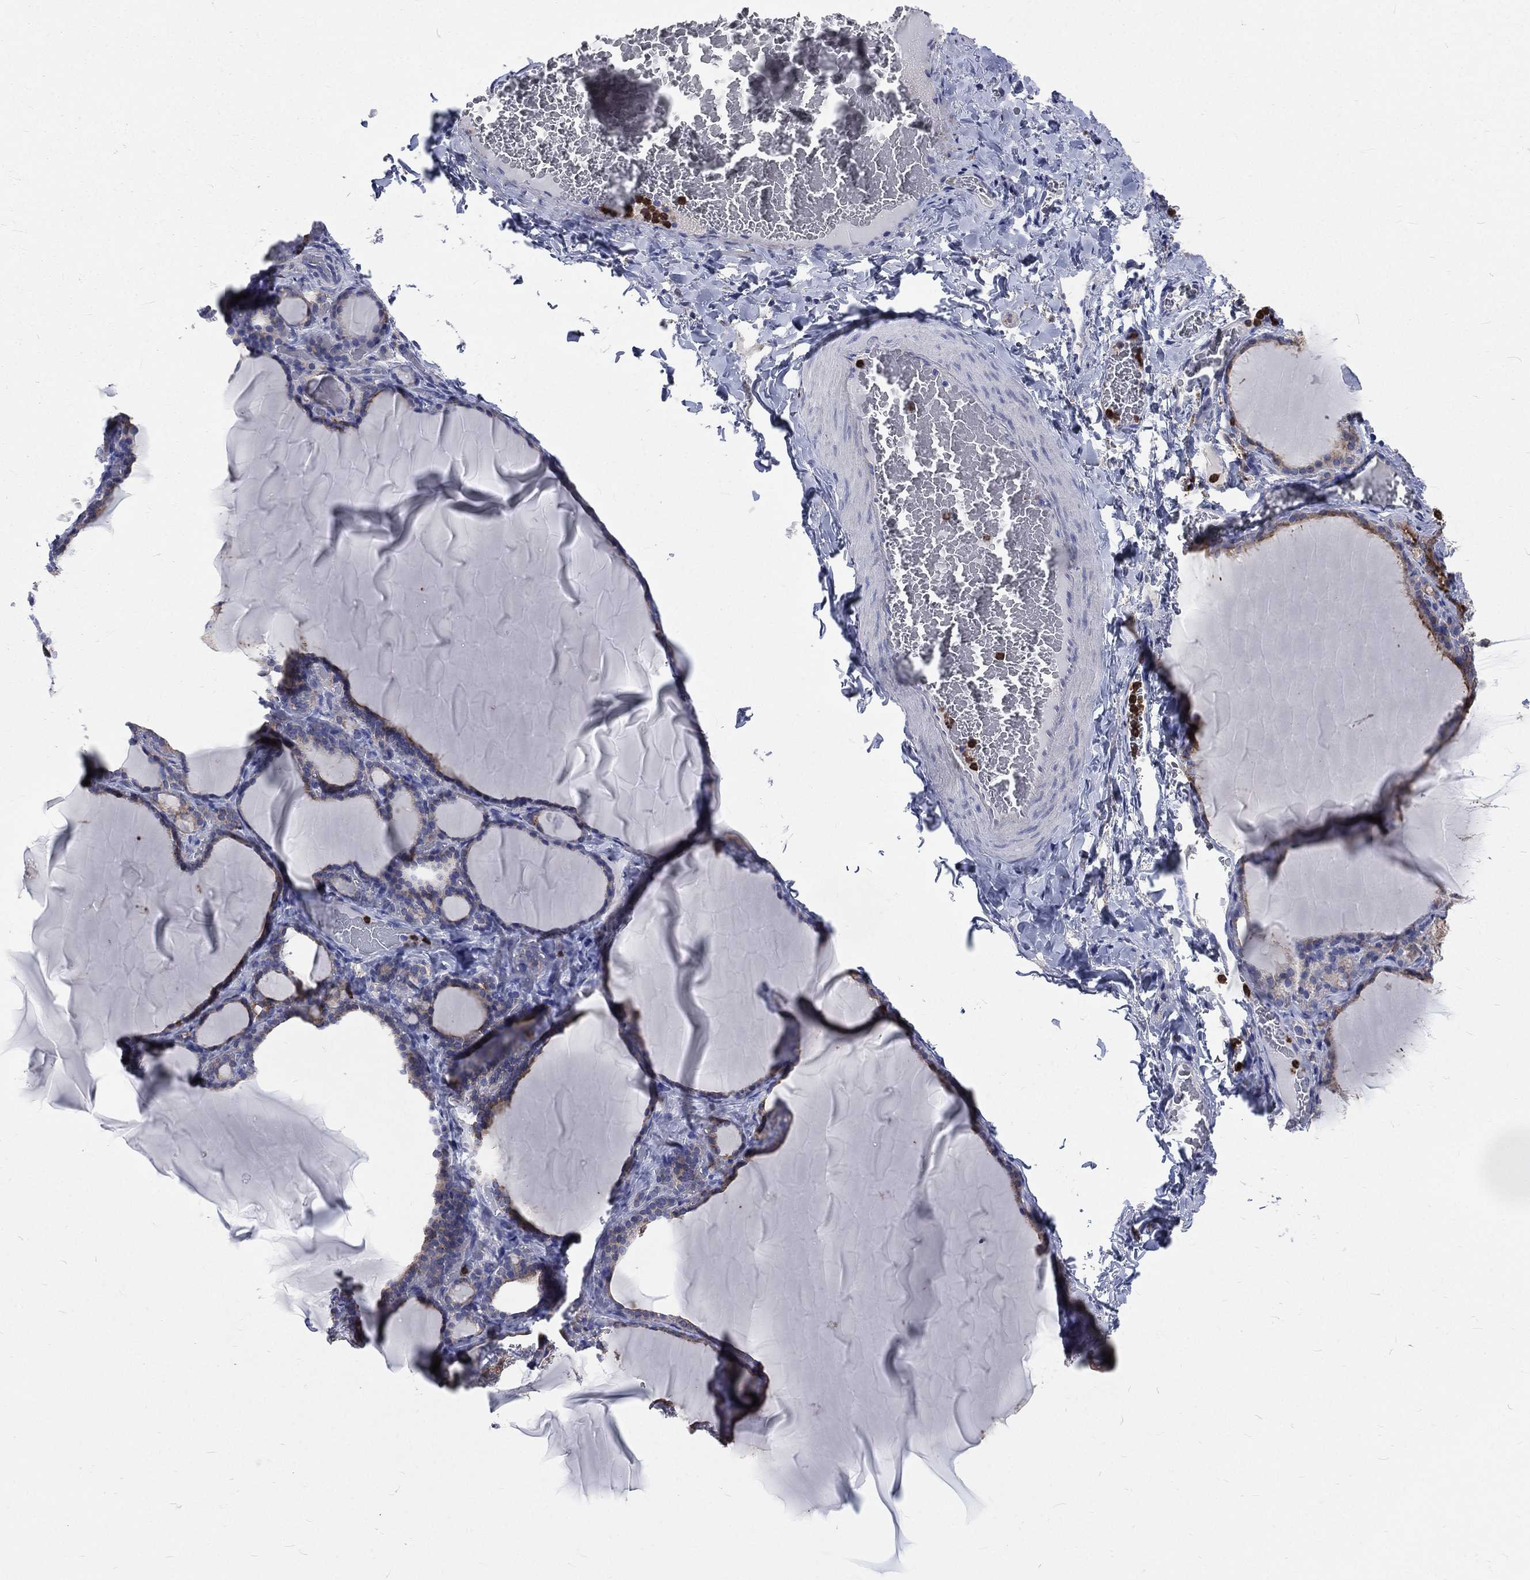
{"staining": {"intensity": "moderate", "quantity": "<25%", "location": "cytoplasmic/membranous"}, "tissue": "thyroid gland", "cell_type": "Glandular cells", "image_type": "normal", "snomed": [{"axis": "morphology", "description": "Normal tissue, NOS"}, {"axis": "morphology", "description": "Hyperplasia, NOS"}, {"axis": "topography", "description": "Thyroid gland"}], "caption": "Protein staining shows moderate cytoplasmic/membranous expression in approximately <25% of glandular cells in unremarkable thyroid gland. (brown staining indicates protein expression, while blue staining denotes nuclei).", "gene": "BASP1", "patient": {"sex": "female", "age": 27}}